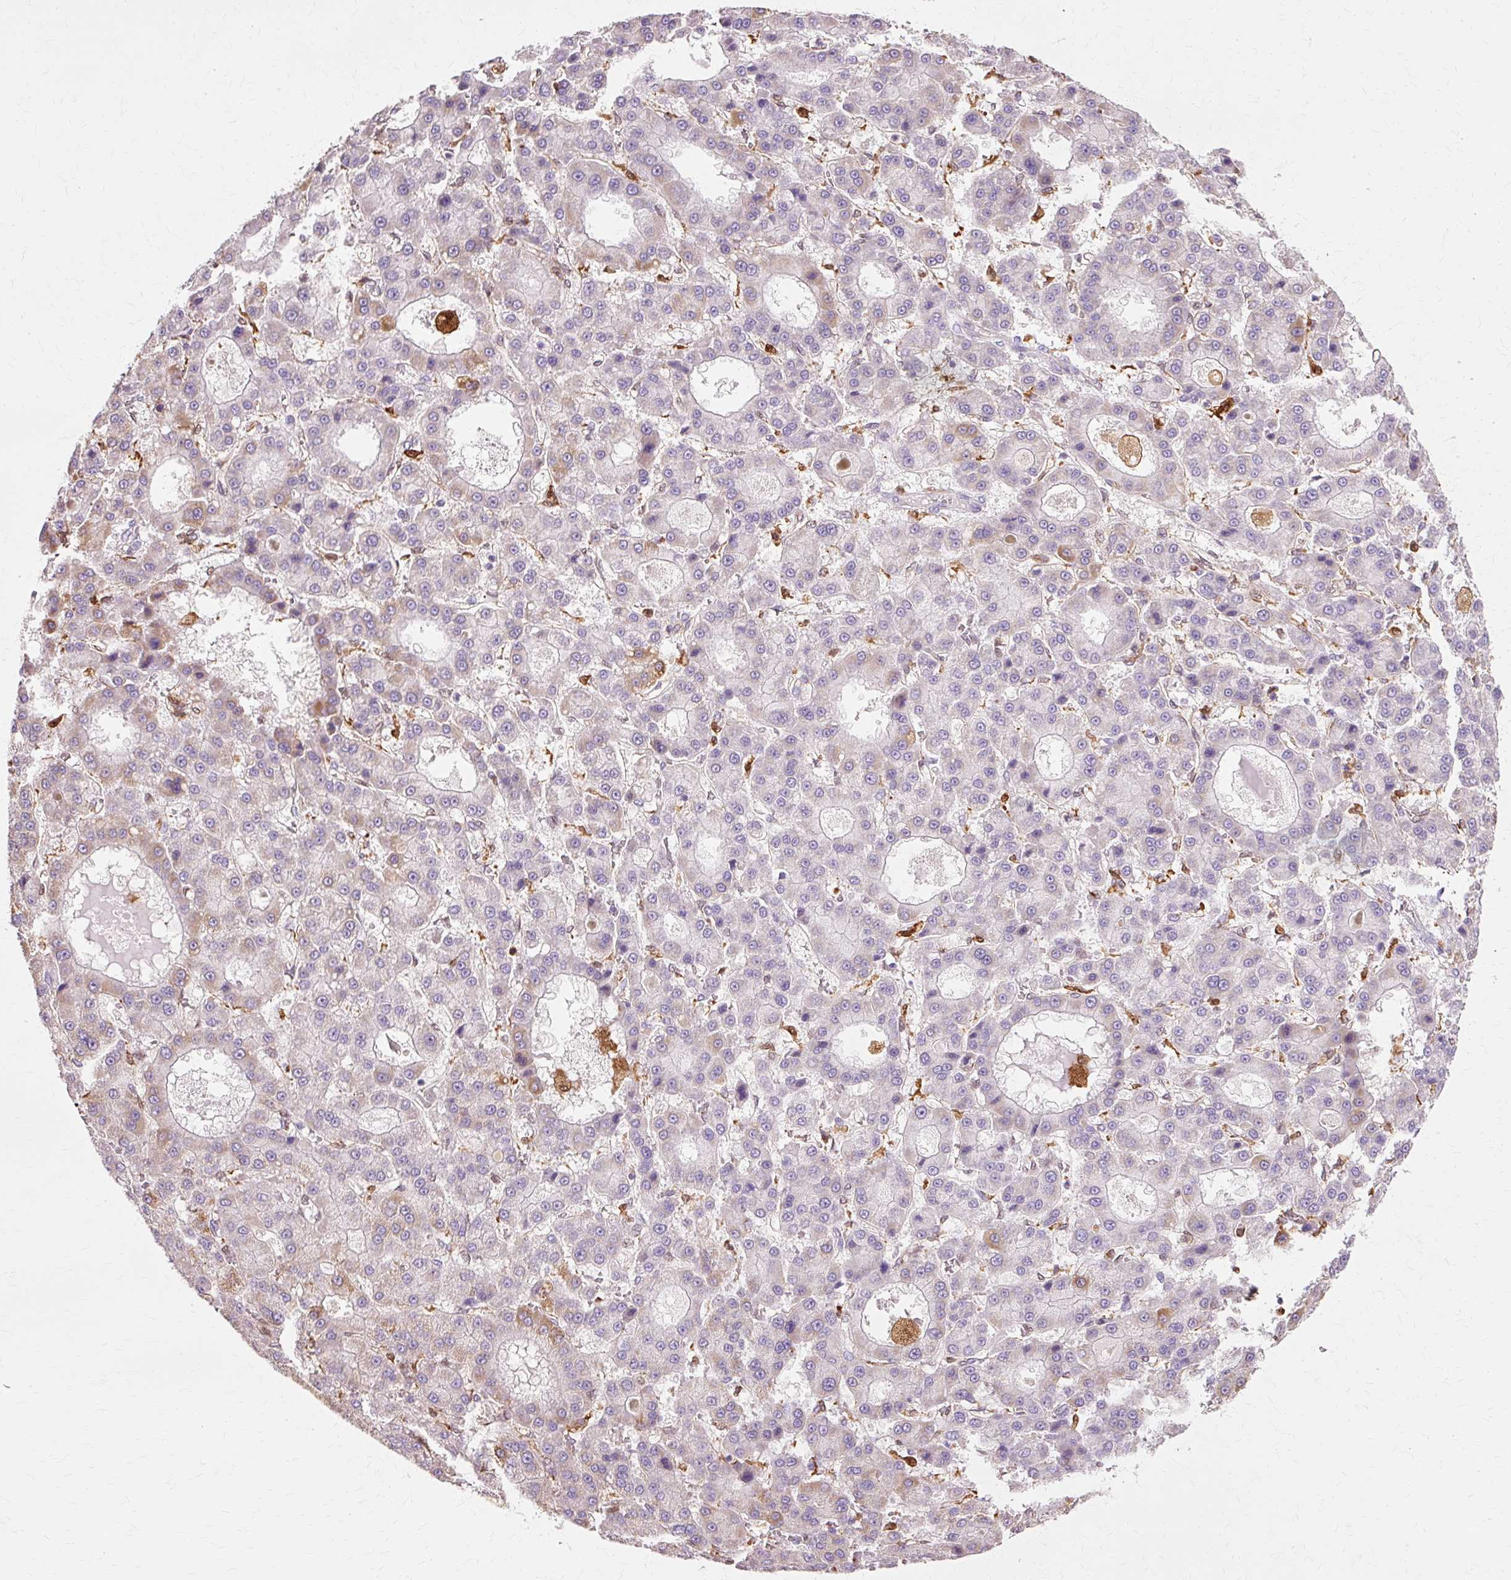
{"staining": {"intensity": "negative", "quantity": "none", "location": "none"}, "tissue": "liver cancer", "cell_type": "Tumor cells", "image_type": "cancer", "snomed": [{"axis": "morphology", "description": "Carcinoma, Hepatocellular, NOS"}, {"axis": "topography", "description": "Liver"}], "caption": "This is an immunohistochemistry (IHC) photomicrograph of human hepatocellular carcinoma (liver). There is no expression in tumor cells.", "gene": "GPX1", "patient": {"sex": "male", "age": 70}}